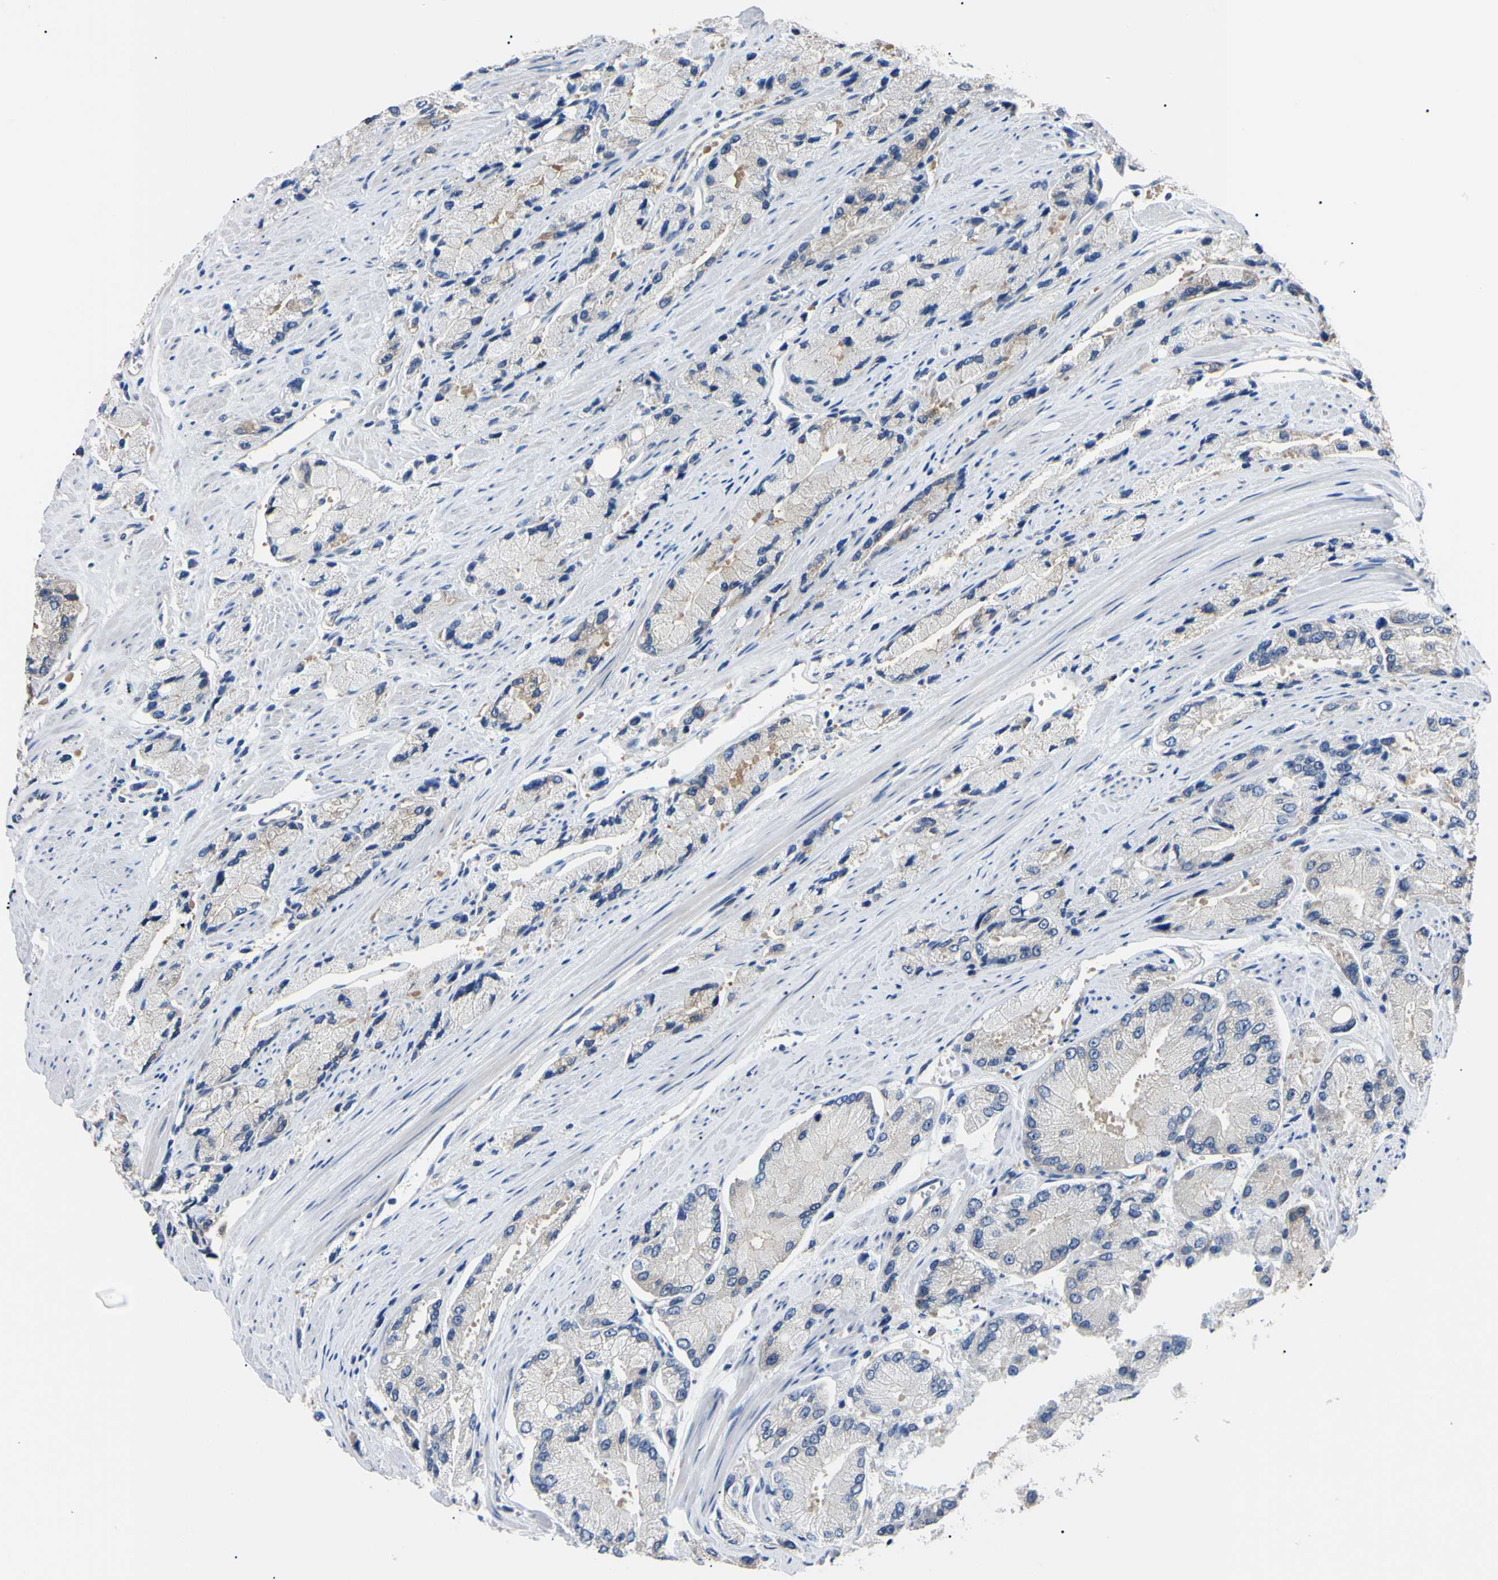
{"staining": {"intensity": "weak", "quantity": "<25%", "location": "cytoplasmic/membranous"}, "tissue": "prostate cancer", "cell_type": "Tumor cells", "image_type": "cancer", "snomed": [{"axis": "morphology", "description": "Adenocarcinoma, High grade"}, {"axis": "topography", "description": "Prostate"}], "caption": "Immunohistochemical staining of adenocarcinoma (high-grade) (prostate) exhibits no significant staining in tumor cells.", "gene": "RARS1", "patient": {"sex": "male", "age": 58}}